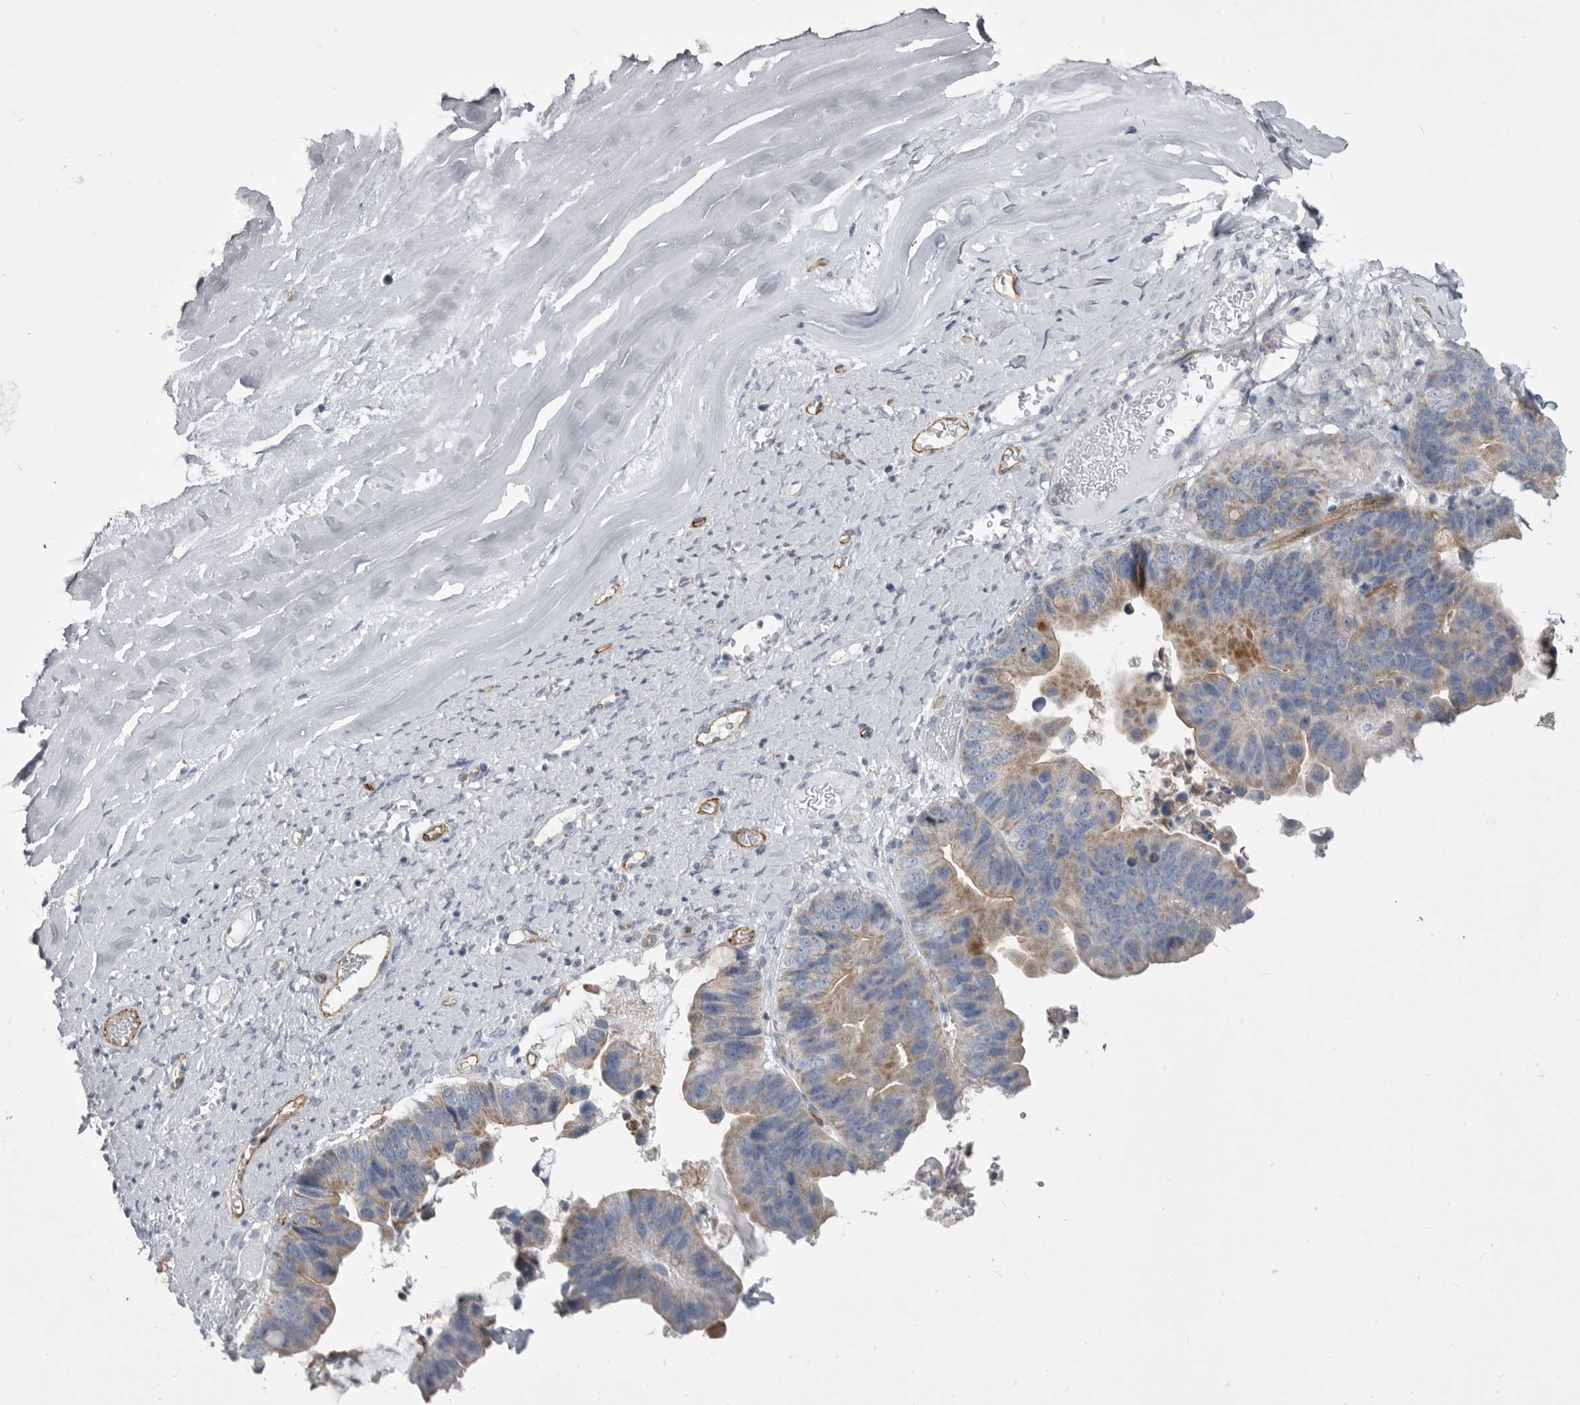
{"staining": {"intensity": "moderate", "quantity": ">75%", "location": "cytoplasmic/membranous"}, "tissue": "ovarian cancer", "cell_type": "Tumor cells", "image_type": "cancer", "snomed": [{"axis": "morphology", "description": "Cystadenocarcinoma, mucinous, NOS"}, {"axis": "topography", "description": "Ovary"}], "caption": "A brown stain highlights moderate cytoplasmic/membranous staining of a protein in human mucinous cystadenocarcinoma (ovarian) tumor cells.", "gene": "OPLAH", "patient": {"sex": "female", "age": 61}}